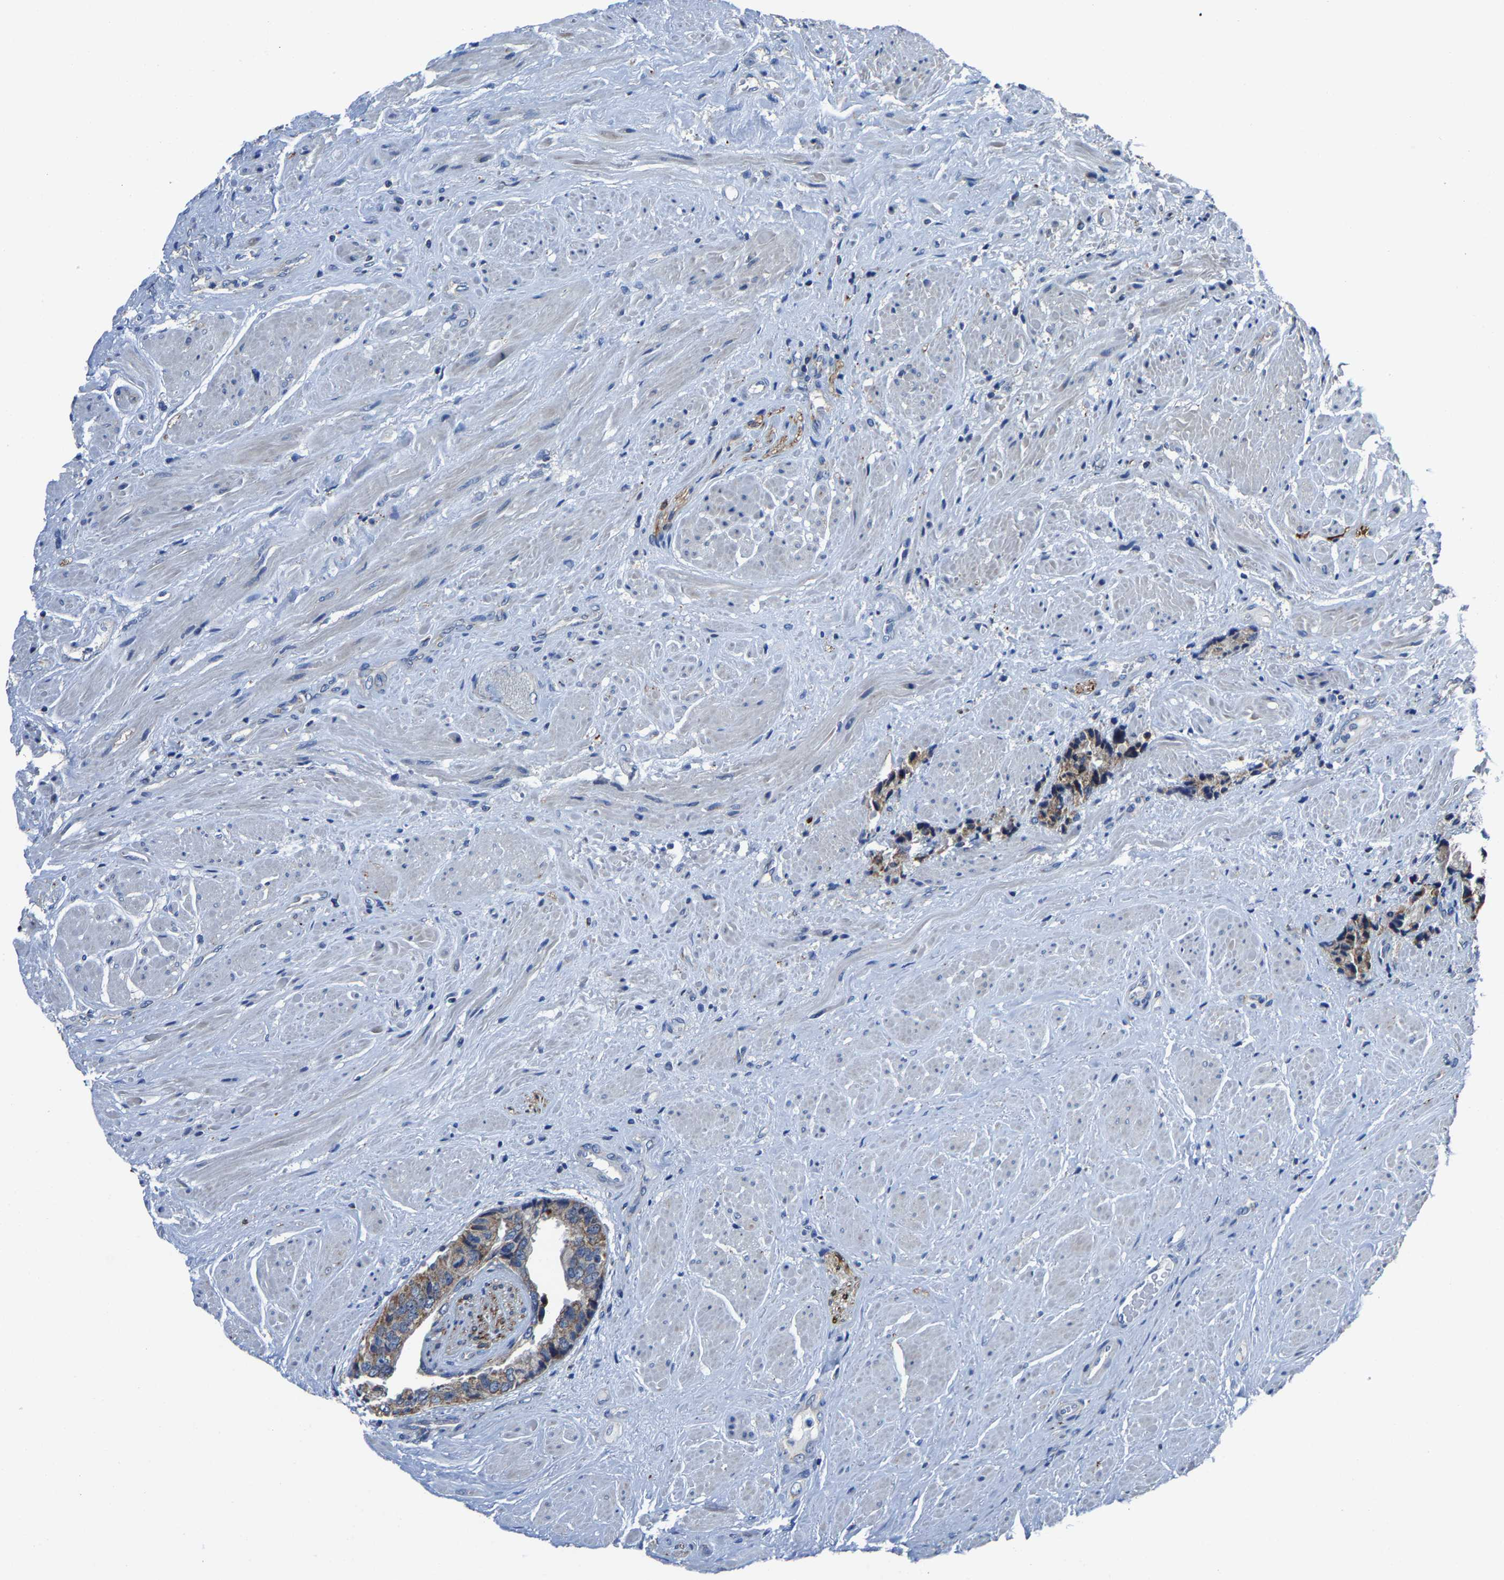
{"staining": {"intensity": "moderate", "quantity": ">75%", "location": "cytoplasmic/membranous"}, "tissue": "prostate cancer", "cell_type": "Tumor cells", "image_type": "cancer", "snomed": [{"axis": "morphology", "description": "Adenocarcinoma, High grade"}, {"axis": "topography", "description": "Prostate"}], "caption": "Immunohistochemical staining of human prostate cancer reveals medium levels of moderate cytoplasmic/membranous expression in approximately >75% of tumor cells. (Stains: DAB (3,3'-diaminobenzidine) in brown, nuclei in blue, Microscopy: brightfield microscopy at high magnification).", "gene": "AGK", "patient": {"sex": "male", "age": 61}}